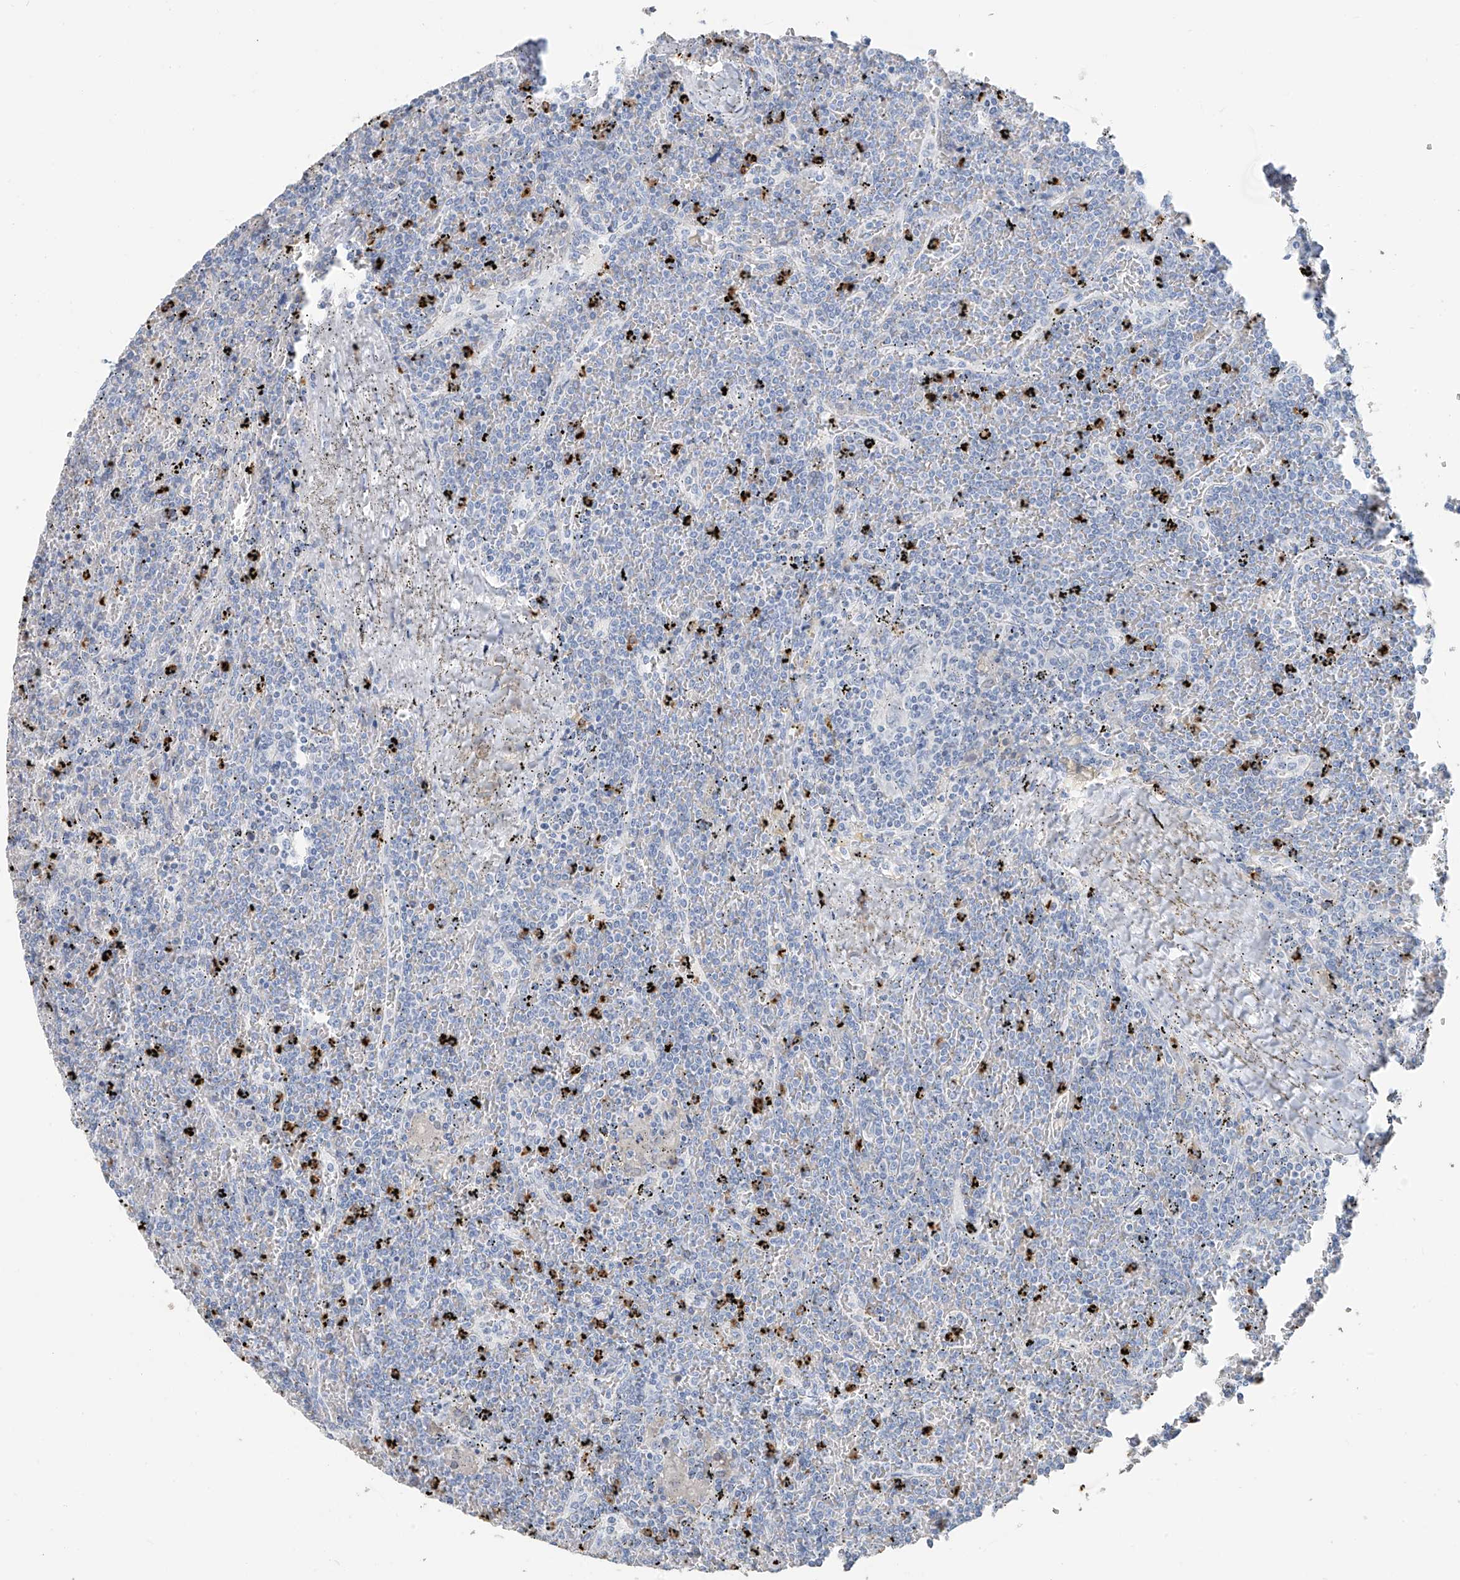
{"staining": {"intensity": "negative", "quantity": "none", "location": "none"}, "tissue": "lymphoma", "cell_type": "Tumor cells", "image_type": "cancer", "snomed": [{"axis": "morphology", "description": "Malignant lymphoma, non-Hodgkin's type, Low grade"}, {"axis": "topography", "description": "Spleen"}], "caption": "Lymphoma was stained to show a protein in brown. There is no significant staining in tumor cells. (Stains: DAB (3,3'-diaminobenzidine) immunohistochemistry with hematoxylin counter stain, Microscopy: brightfield microscopy at high magnification).", "gene": "PAFAH1B3", "patient": {"sex": "female", "age": 19}}